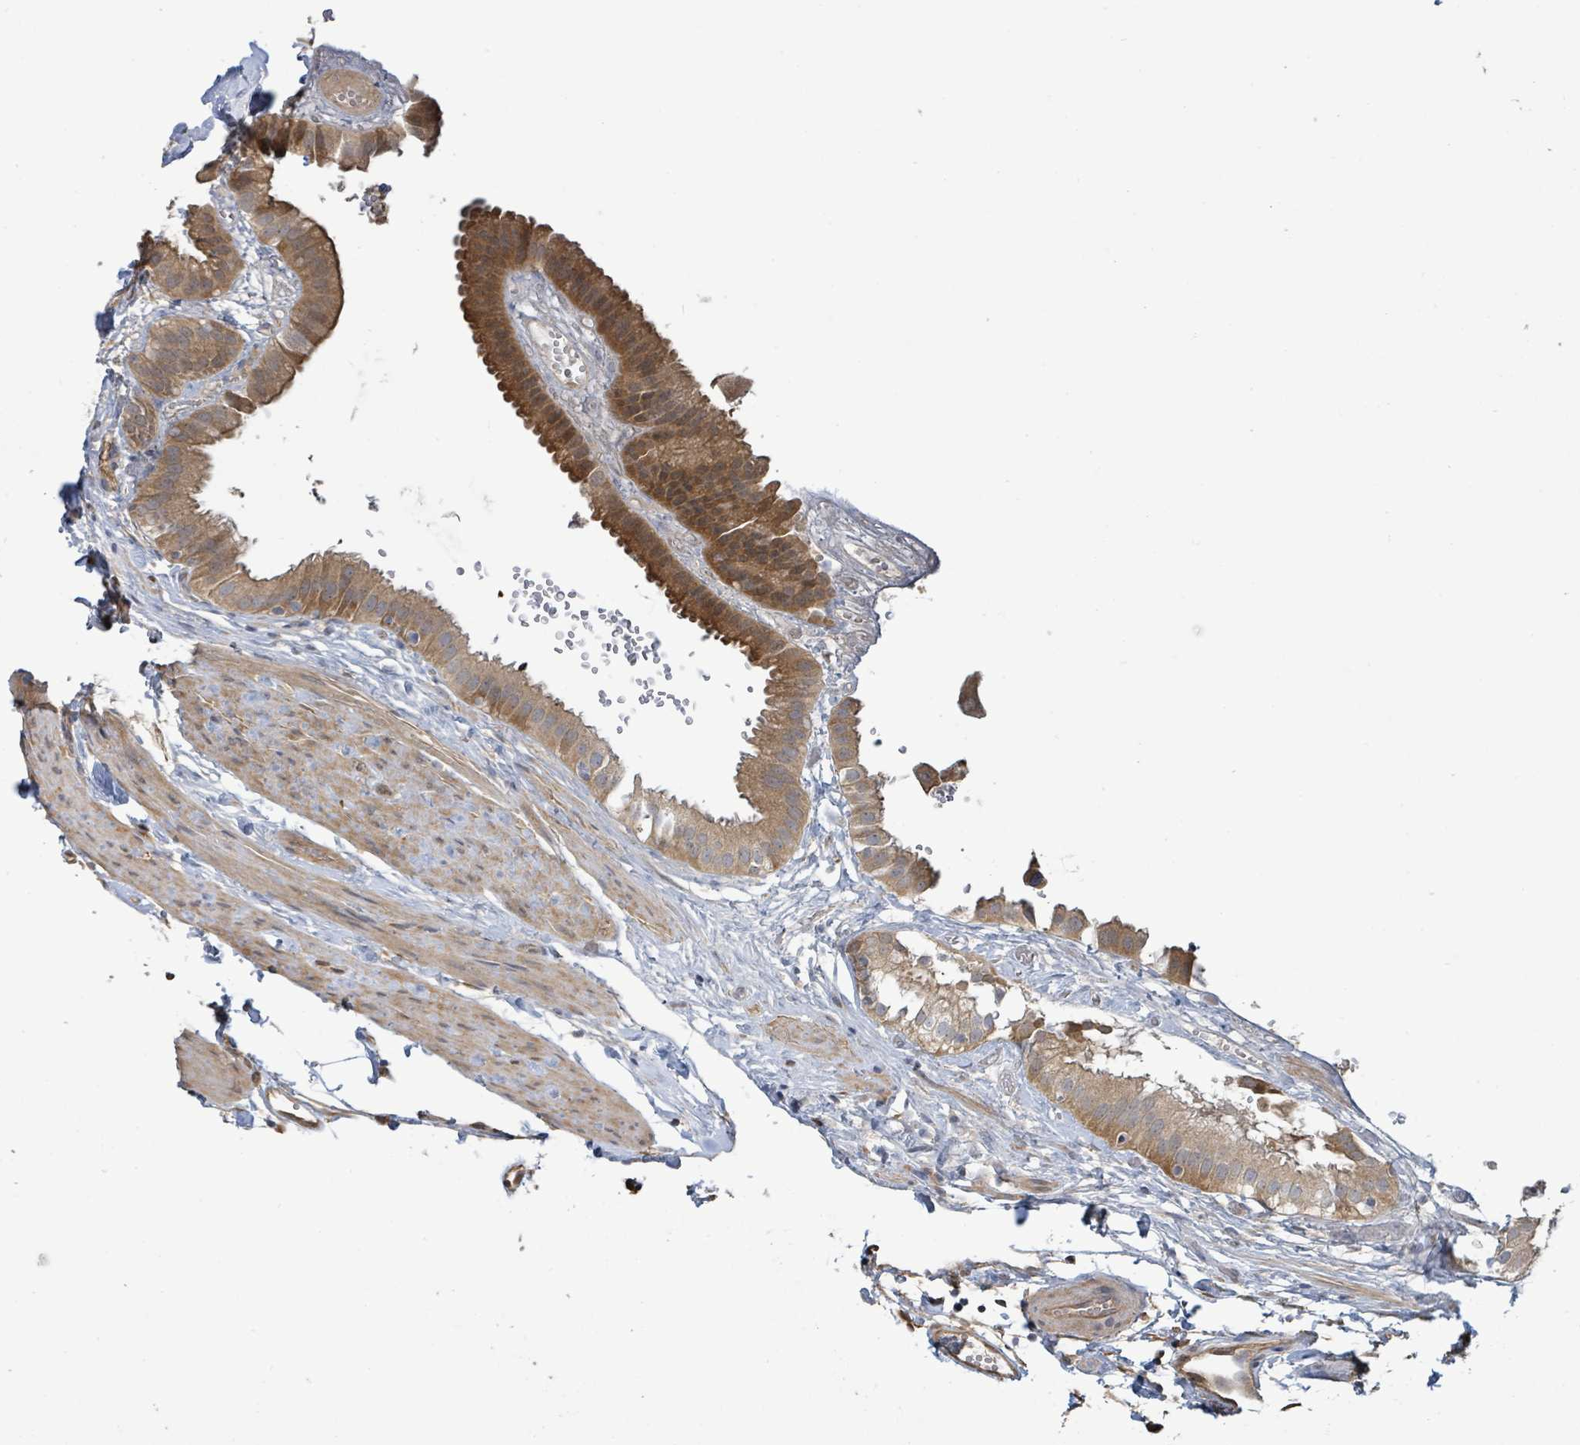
{"staining": {"intensity": "moderate", "quantity": ">75%", "location": "cytoplasmic/membranous"}, "tissue": "gallbladder", "cell_type": "Glandular cells", "image_type": "normal", "snomed": [{"axis": "morphology", "description": "Normal tissue, NOS"}, {"axis": "topography", "description": "Gallbladder"}], "caption": "Gallbladder stained for a protein (brown) shows moderate cytoplasmic/membranous positive staining in about >75% of glandular cells.", "gene": "ARPIN", "patient": {"sex": "female", "age": 61}}